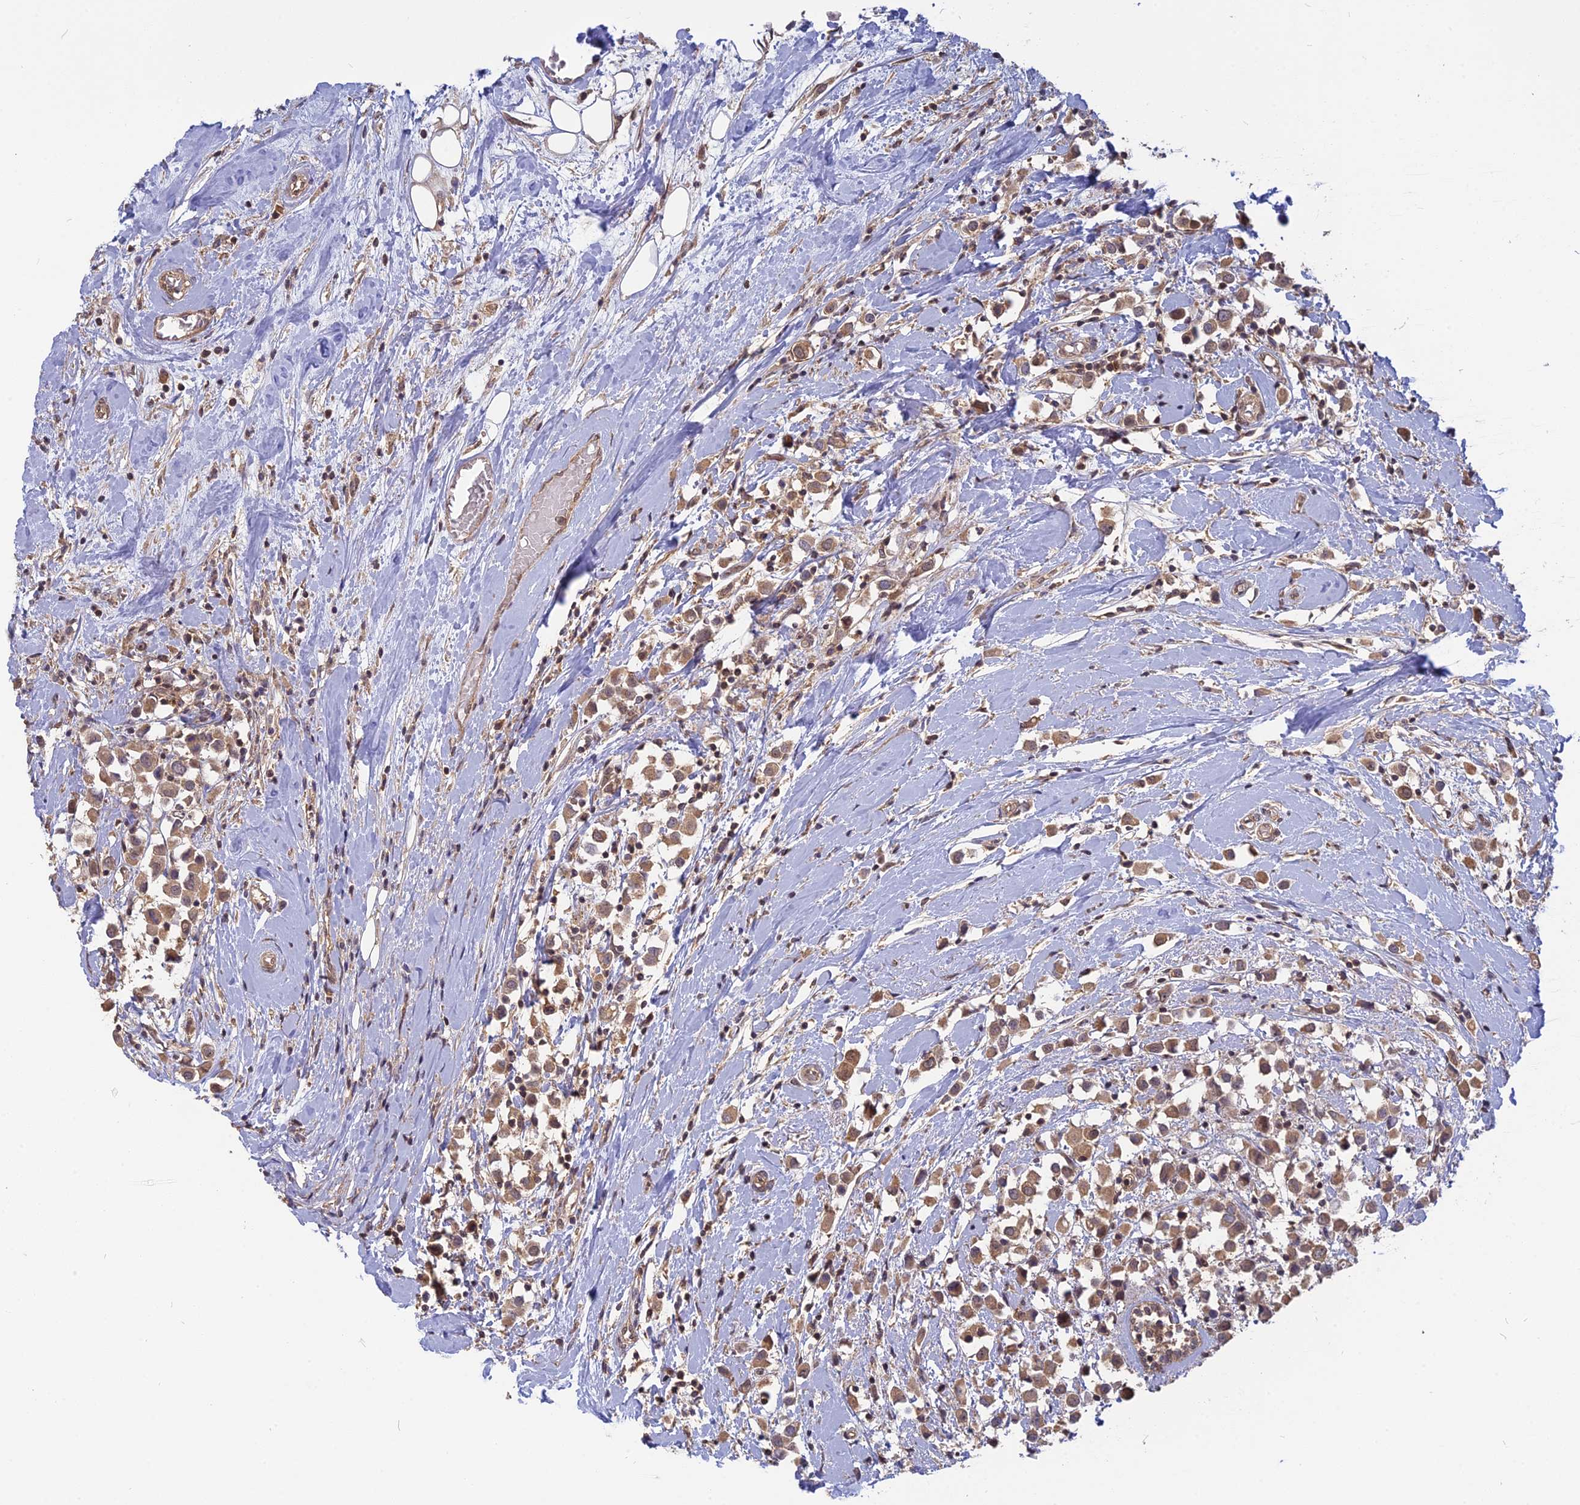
{"staining": {"intensity": "moderate", "quantity": ">75%", "location": "cytoplasmic/membranous"}, "tissue": "breast cancer", "cell_type": "Tumor cells", "image_type": "cancer", "snomed": [{"axis": "morphology", "description": "Duct carcinoma"}, {"axis": "topography", "description": "Breast"}], "caption": "Protein staining of breast invasive ductal carcinoma tissue displays moderate cytoplasmic/membranous staining in approximately >75% of tumor cells. (Stains: DAB (3,3'-diaminobenzidine) in brown, nuclei in blue, Microscopy: brightfield microscopy at high magnification).", "gene": "PKIG", "patient": {"sex": "female", "age": 61}}